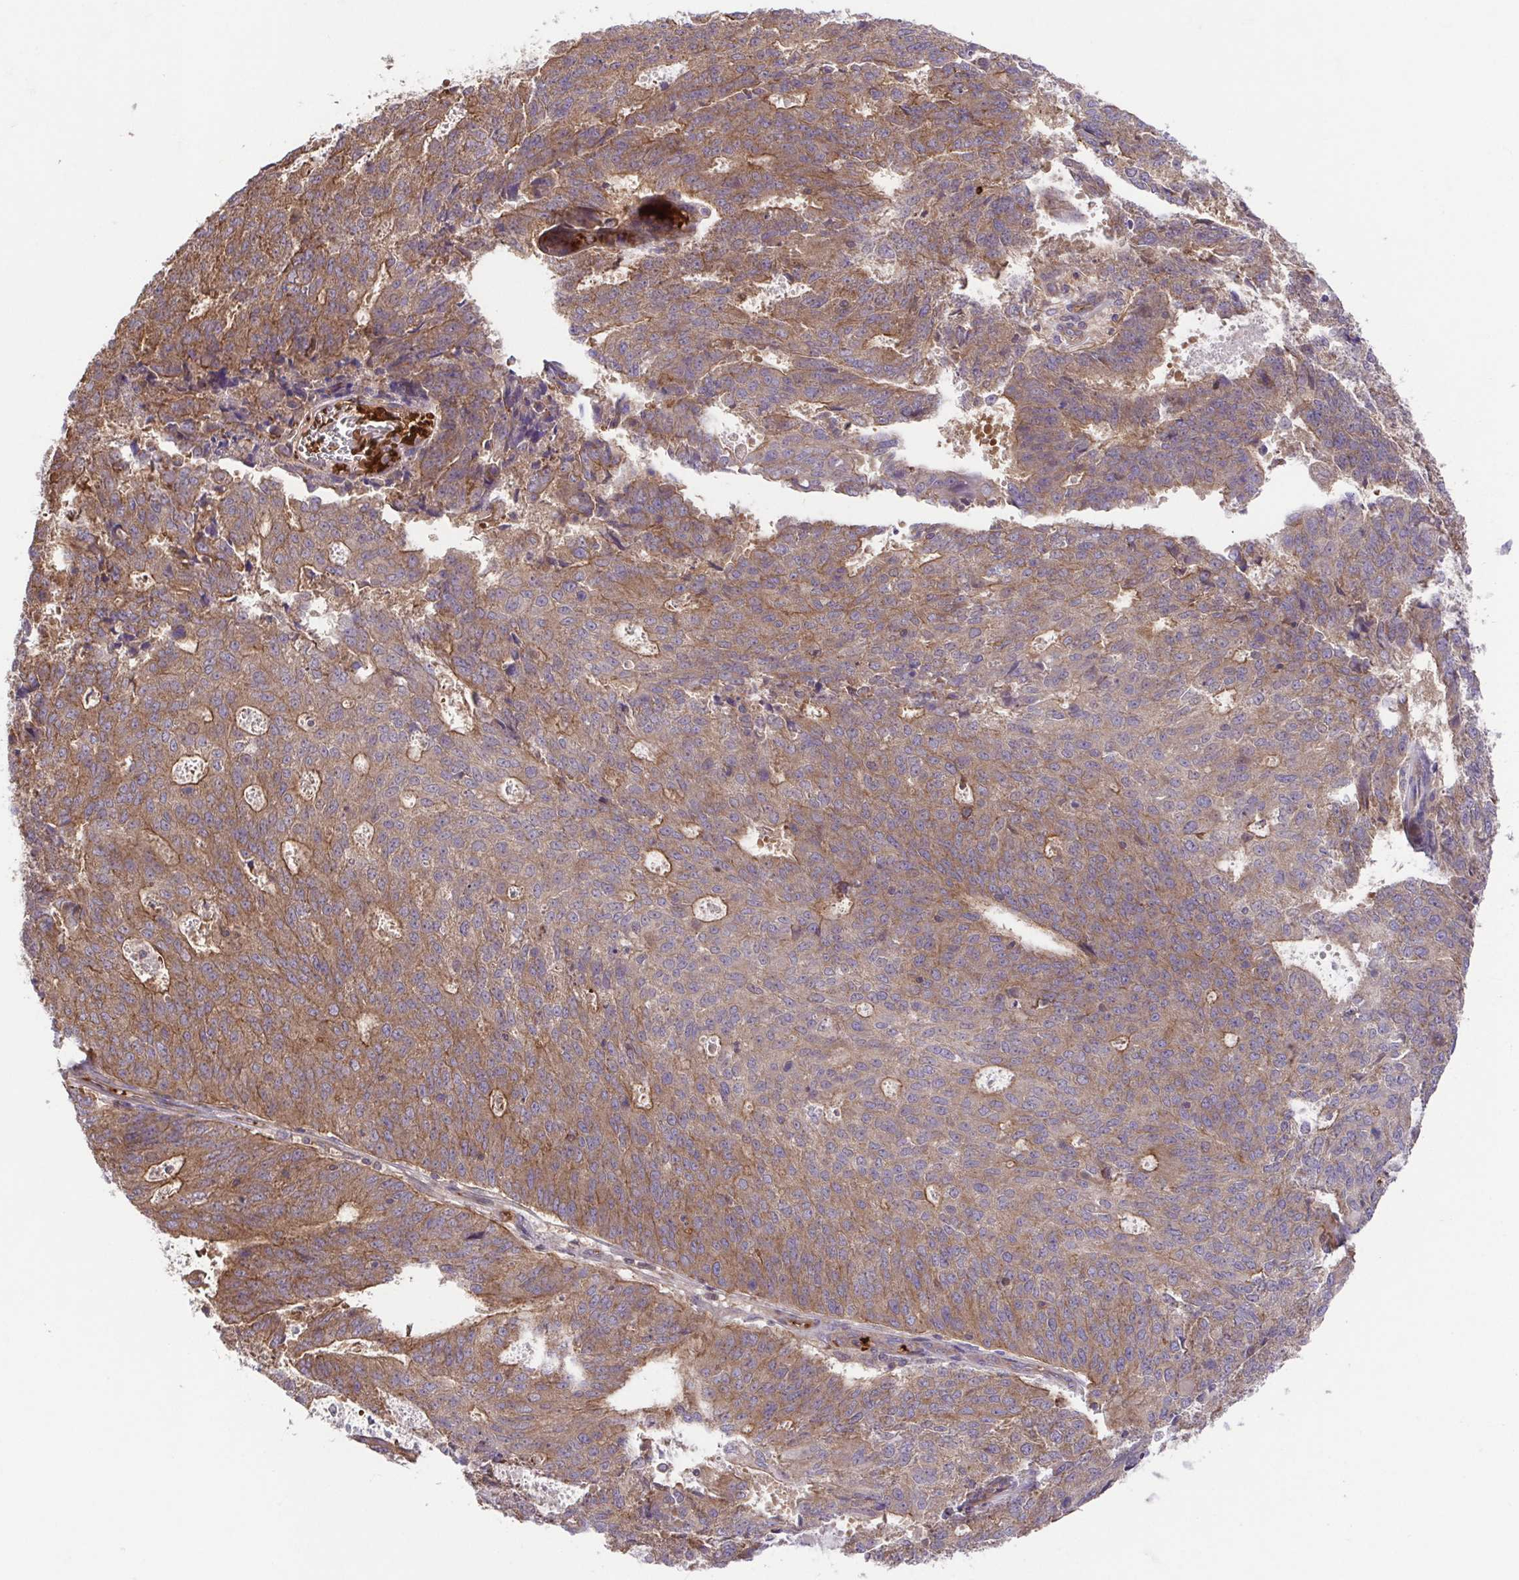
{"staining": {"intensity": "weak", "quantity": ">75%", "location": "cytoplasmic/membranous"}, "tissue": "endometrial cancer", "cell_type": "Tumor cells", "image_type": "cancer", "snomed": [{"axis": "morphology", "description": "Adenocarcinoma, NOS"}, {"axis": "topography", "description": "Endometrium"}], "caption": "A high-resolution micrograph shows immunohistochemistry (IHC) staining of endometrial adenocarcinoma, which displays weak cytoplasmic/membranous positivity in approximately >75% of tumor cells.", "gene": "IDE", "patient": {"sex": "female", "age": 82}}